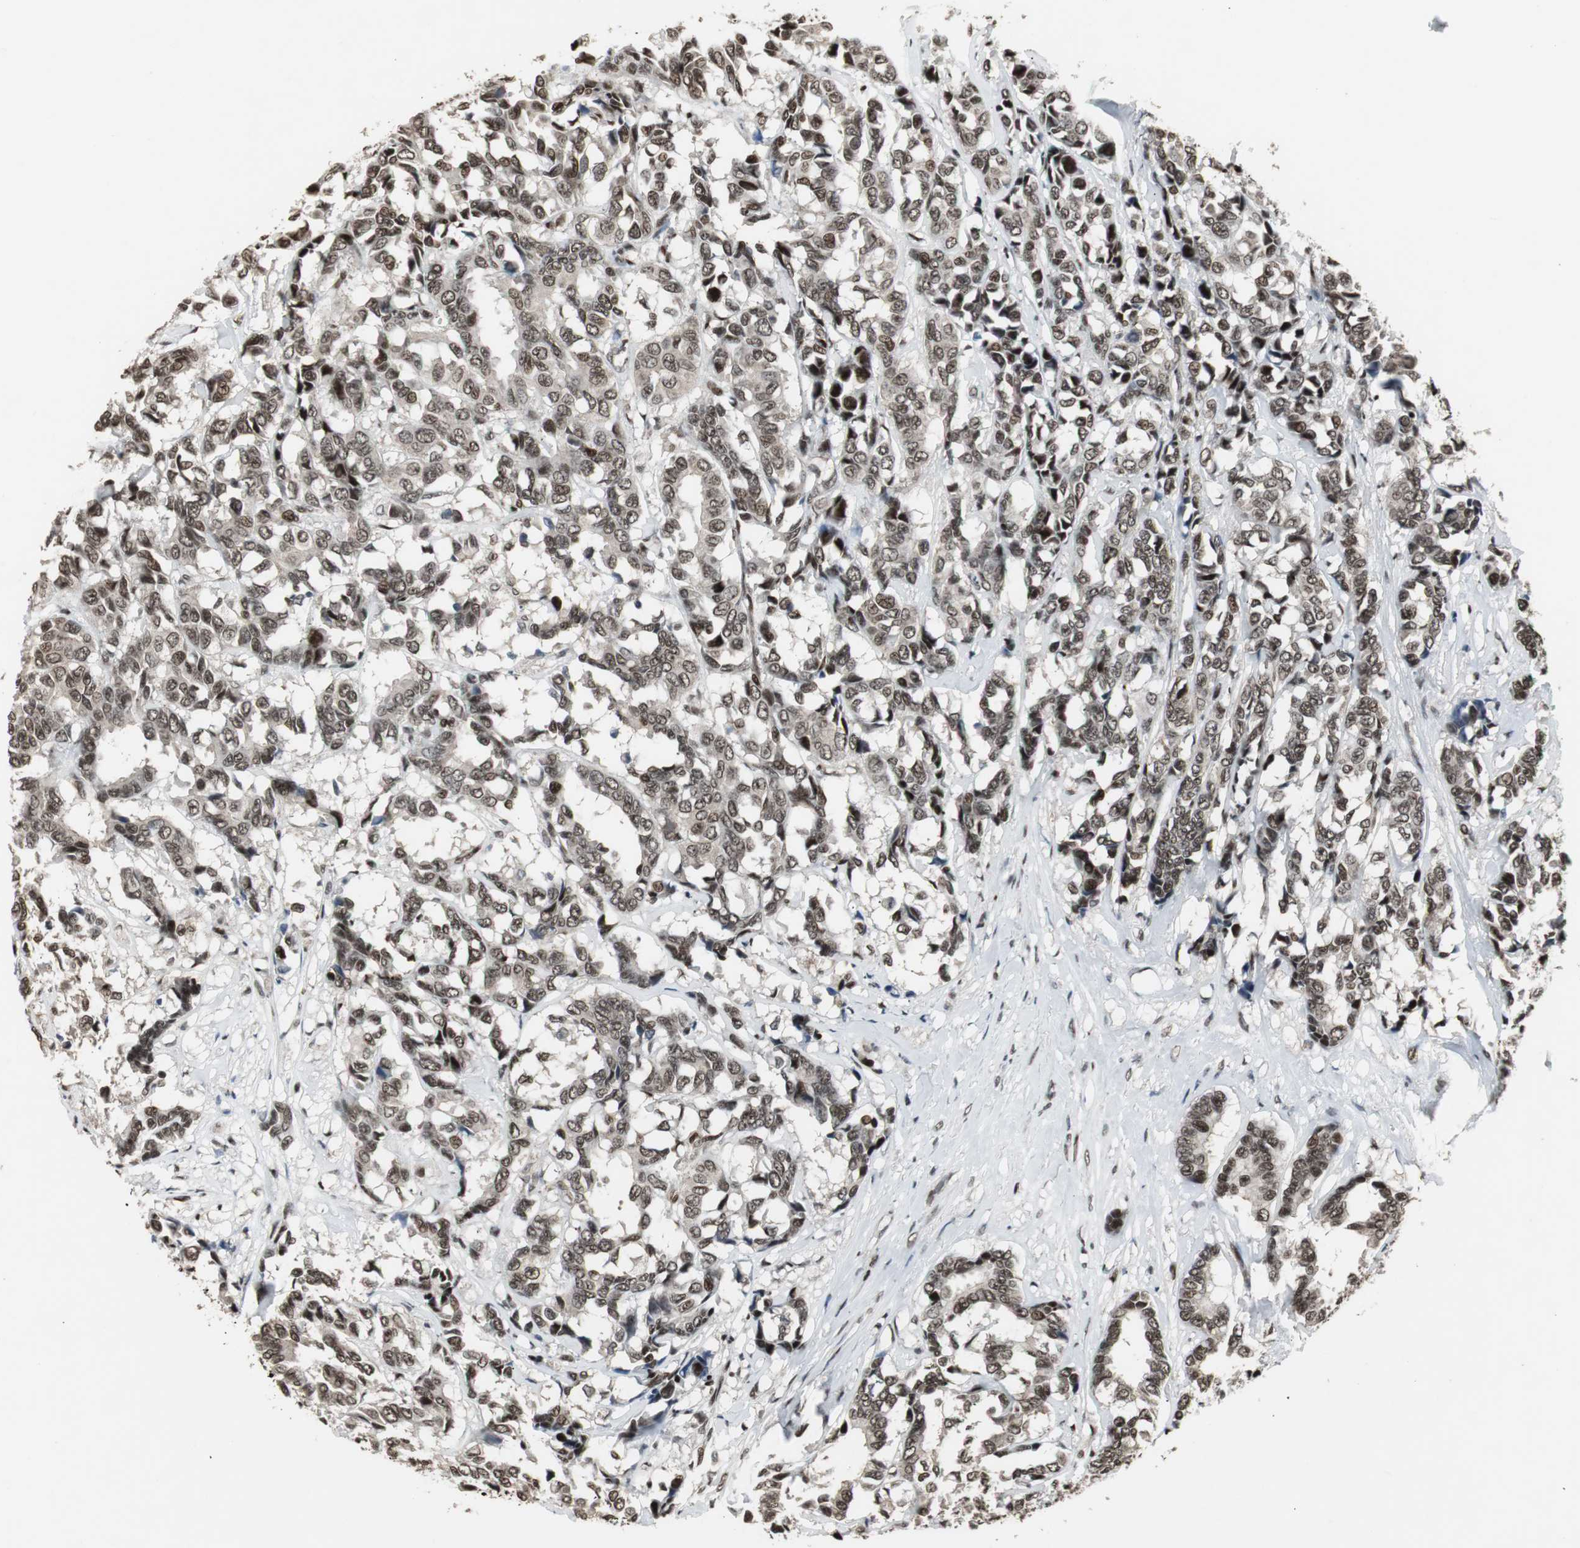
{"staining": {"intensity": "moderate", "quantity": ">75%", "location": "cytoplasmic/membranous,nuclear"}, "tissue": "breast cancer", "cell_type": "Tumor cells", "image_type": "cancer", "snomed": [{"axis": "morphology", "description": "Duct carcinoma"}, {"axis": "topography", "description": "Breast"}], "caption": "Immunohistochemistry photomicrograph of neoplastic tissue: breast cancer stained using IHC displays medium levels of moderate protein expression localized specifically in the cytoplasmic/membranous and nuclear of tumor cells, appearing as a cytoplasmic/membranous and nuclear brown color.", "gene": "TAF5", "patient": {"sex": "female", "age": 87}}